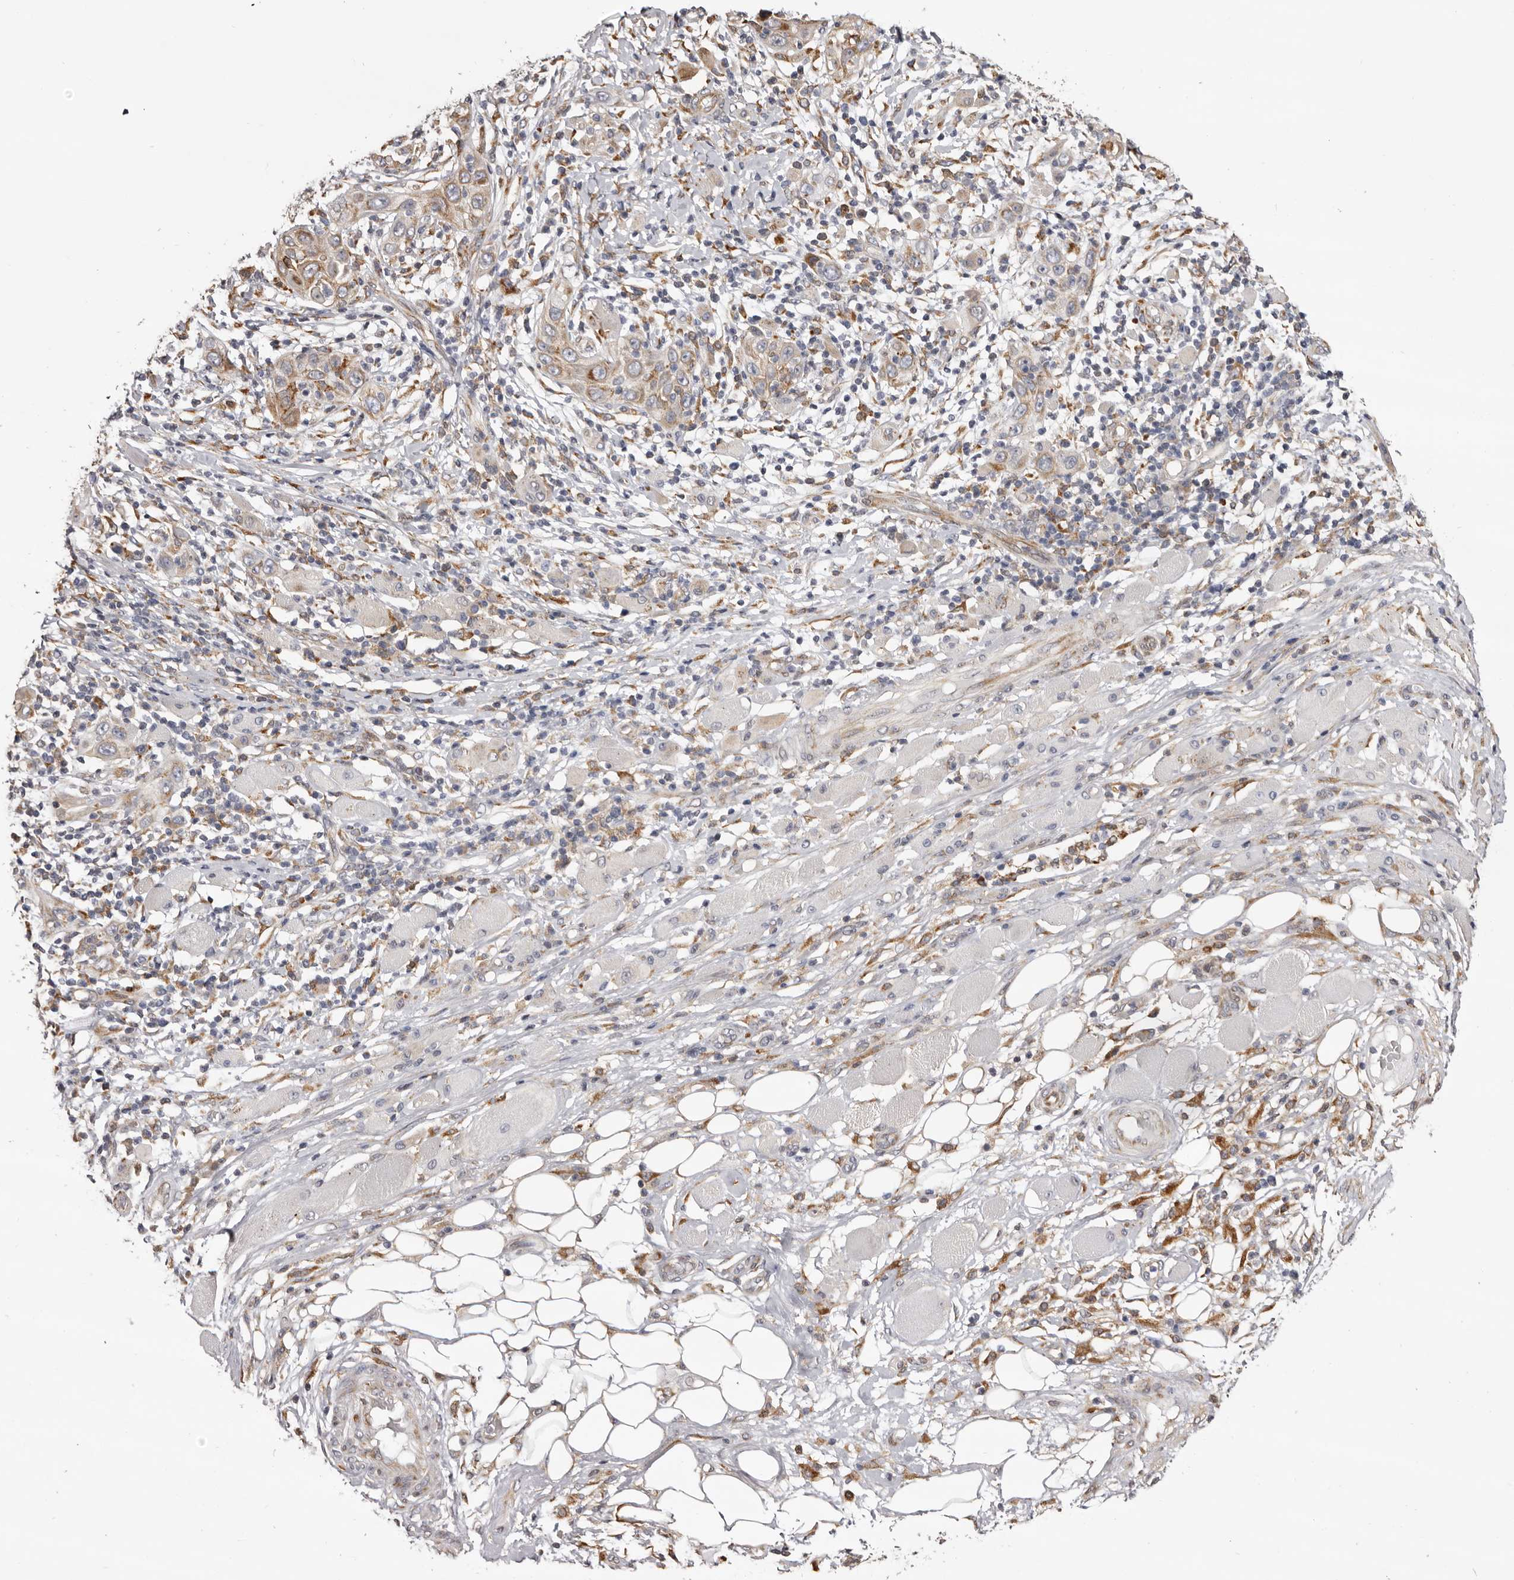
{"staining": {"intensity": "weak", "quantity": "<25%", "location": "cytoplasmic/membranous"}, "tissue": "skin cancer", "cell_type": "Tumor cells", "image_type": "cancer", "snomed": [{"axis": "morphology", "description": "Squamous cell carcinoma, NOS"}, {"axis": "topography", "description": "Skin"}], "caption": "A high-resolution histopathology image shows immunohistochemistry (IHC) staining of skin cancer (squamous cell carcinoma), which exhibits no significant expression in tumor cells.", "gene": "PIGX", "patient": {"sex": "female", "age": 88}}